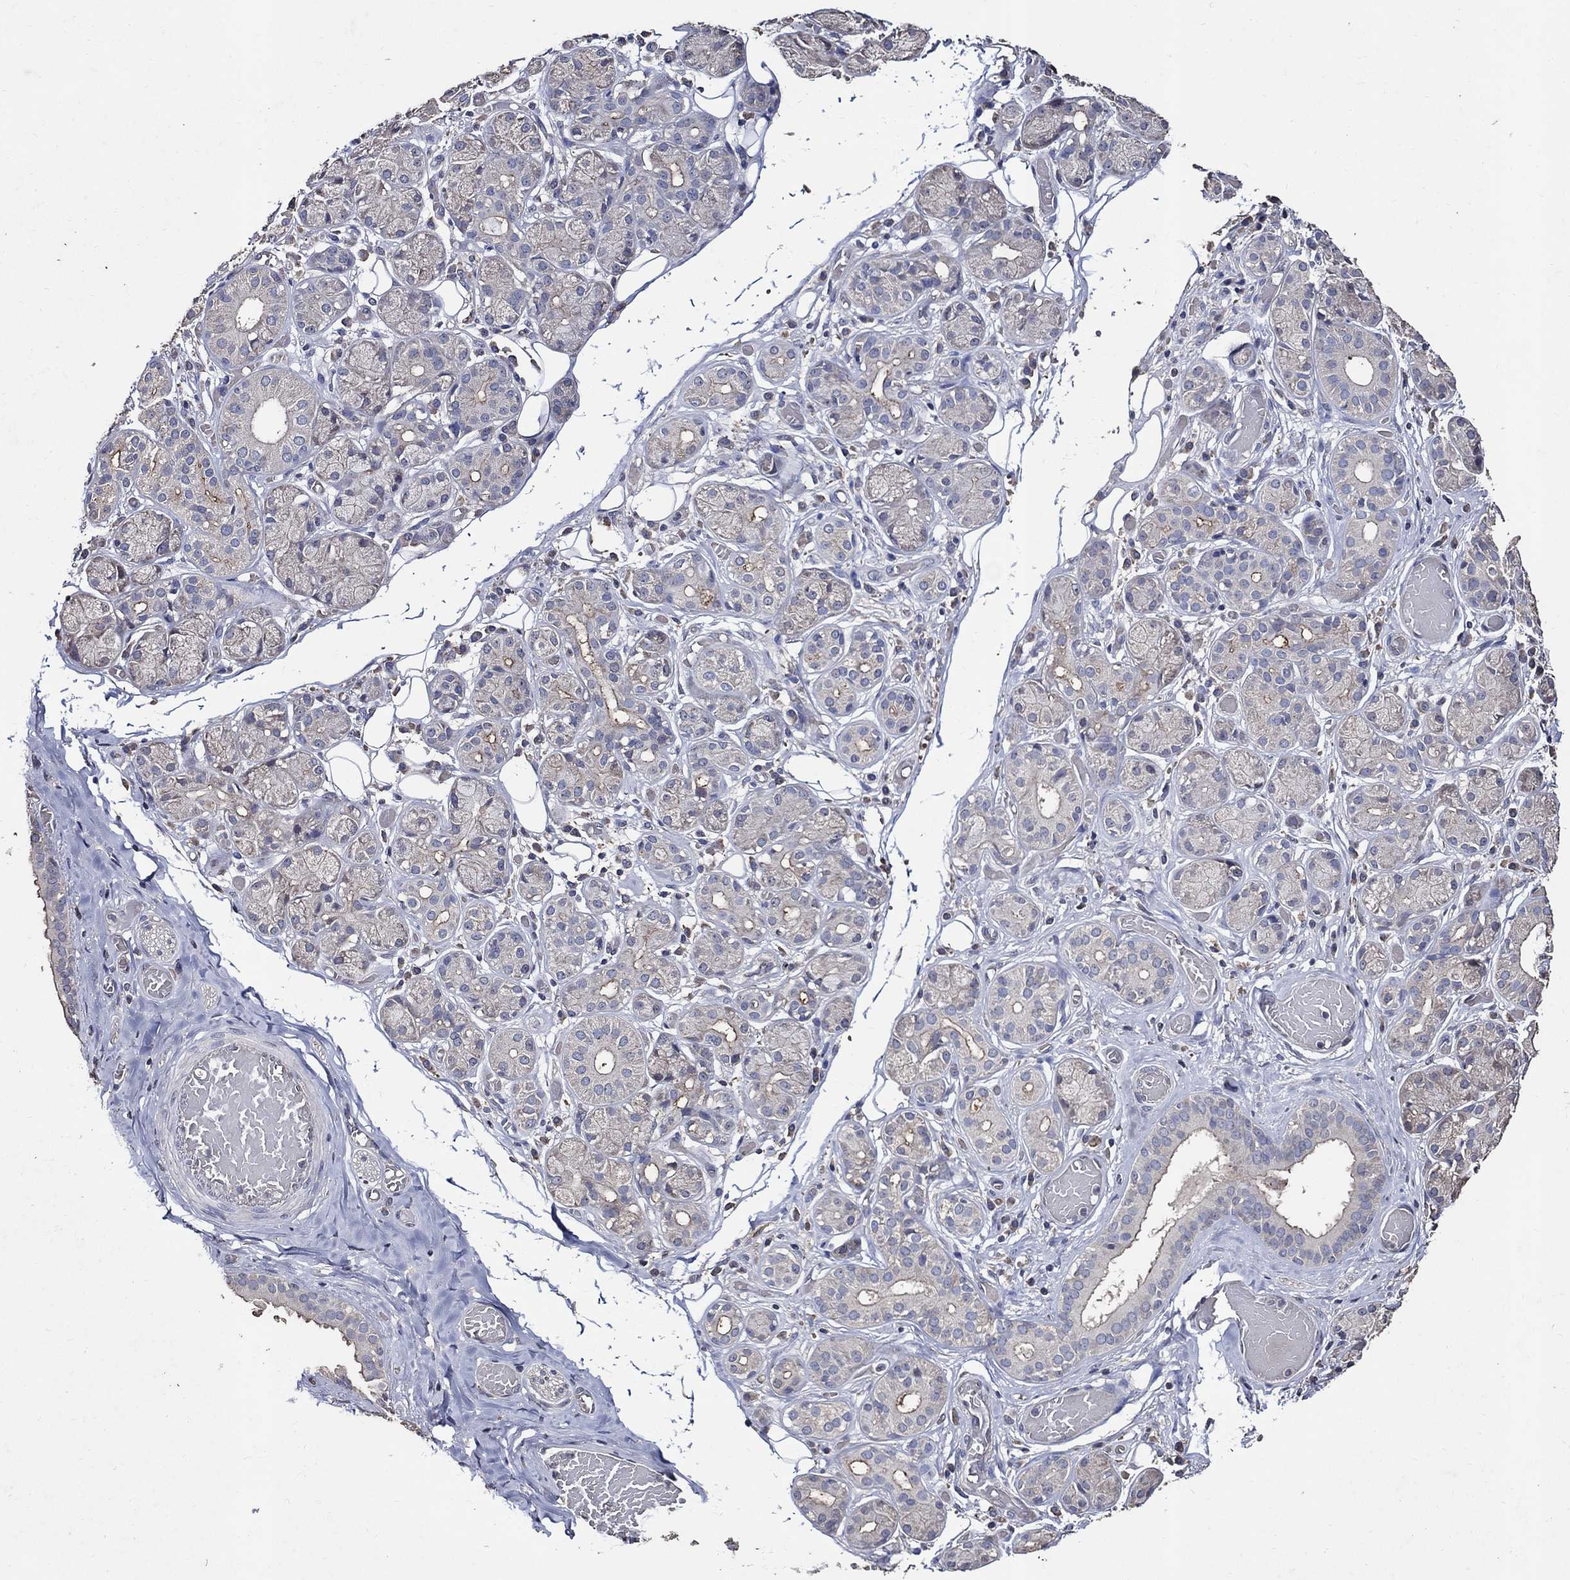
{"staining": {"intensity": "moderate", "quantity": "<25%", "location": "cytoplasmic/membranous"}, "tissue": "salivary gland", "cell_type": "Glandular cells", "image_type": "normal", "snomed": [{"axis": "morphology", "description": "Normal tissue, NOS"}, {"axis": "topography", "description": "Salivary gland"}, {"axis": "topography", "description": "Peripheral nerve tissue"}], "caption": "Immunohistochemical staining of benign human salivary gland demonstrates <25% levels of moderate cytoplasmic/membranous protein expression in about <25% of glandular cells.", "gene": "HAP1", "patient": {"sex": "male", "age": 71}}